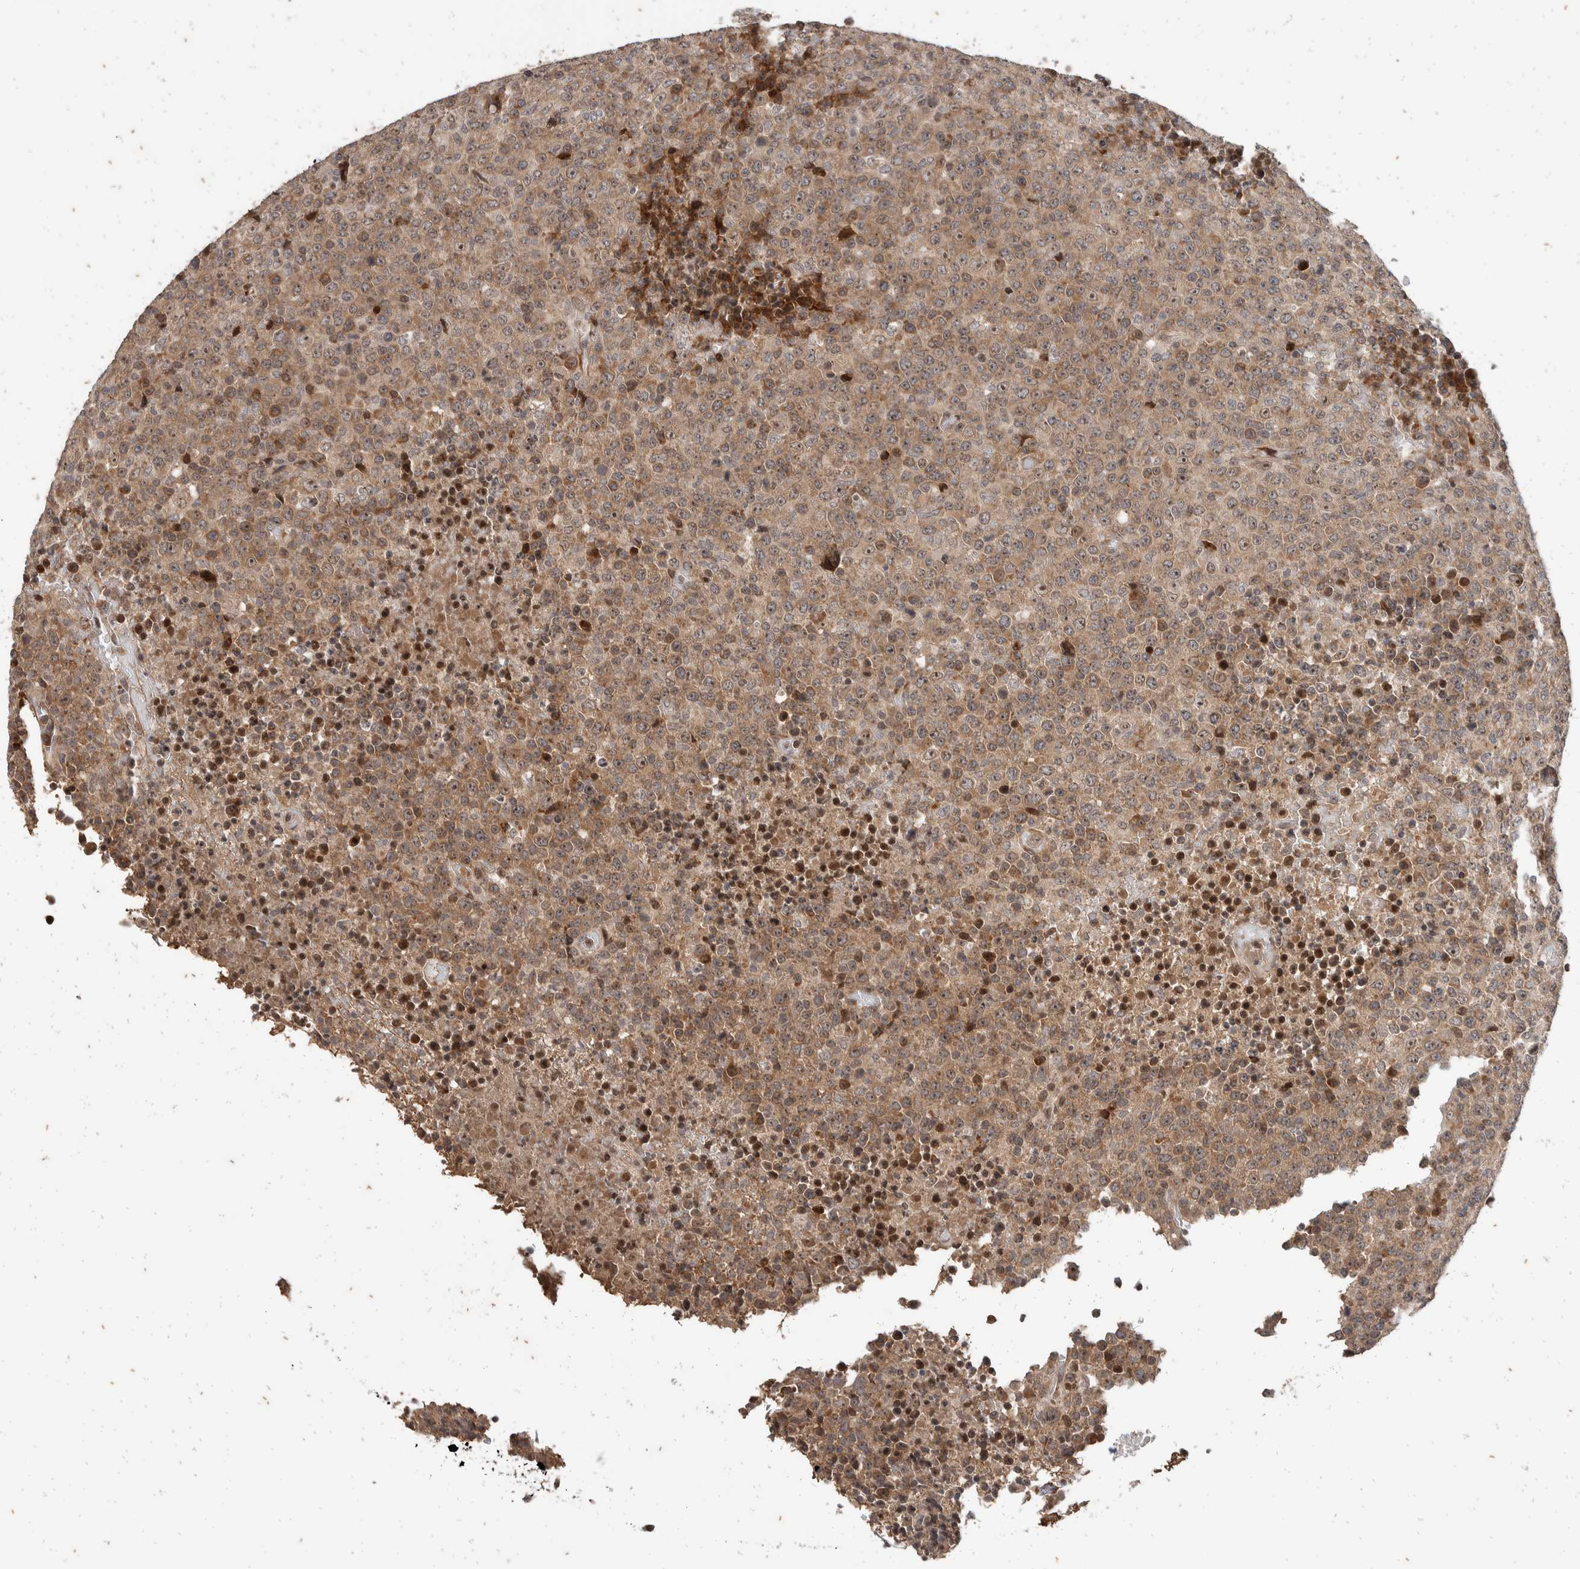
{"staining": {"intensity": "weak", "quantity": ">75%", "location": "cytoplasmic/membranous,nuclear"}, "tissue": "lymphoma", "cell_type": "Tumor cells", "image_type": "cancer", "snomed": [{"axis": "morphology", "description": "Malignant lymphoma, non-Hodgkin's type, High grade"}, {"axis": "topography", "description": "Lymph node"}], "caption": "Immunohistochemical staining of lymphoma shows low levels of weak cytoplasmic/membranous and nuclear protein staining in approximately >75% of tumor cells.", "gene": "ATXN7L1", "patient": {"sex": "male", "age": 13}}